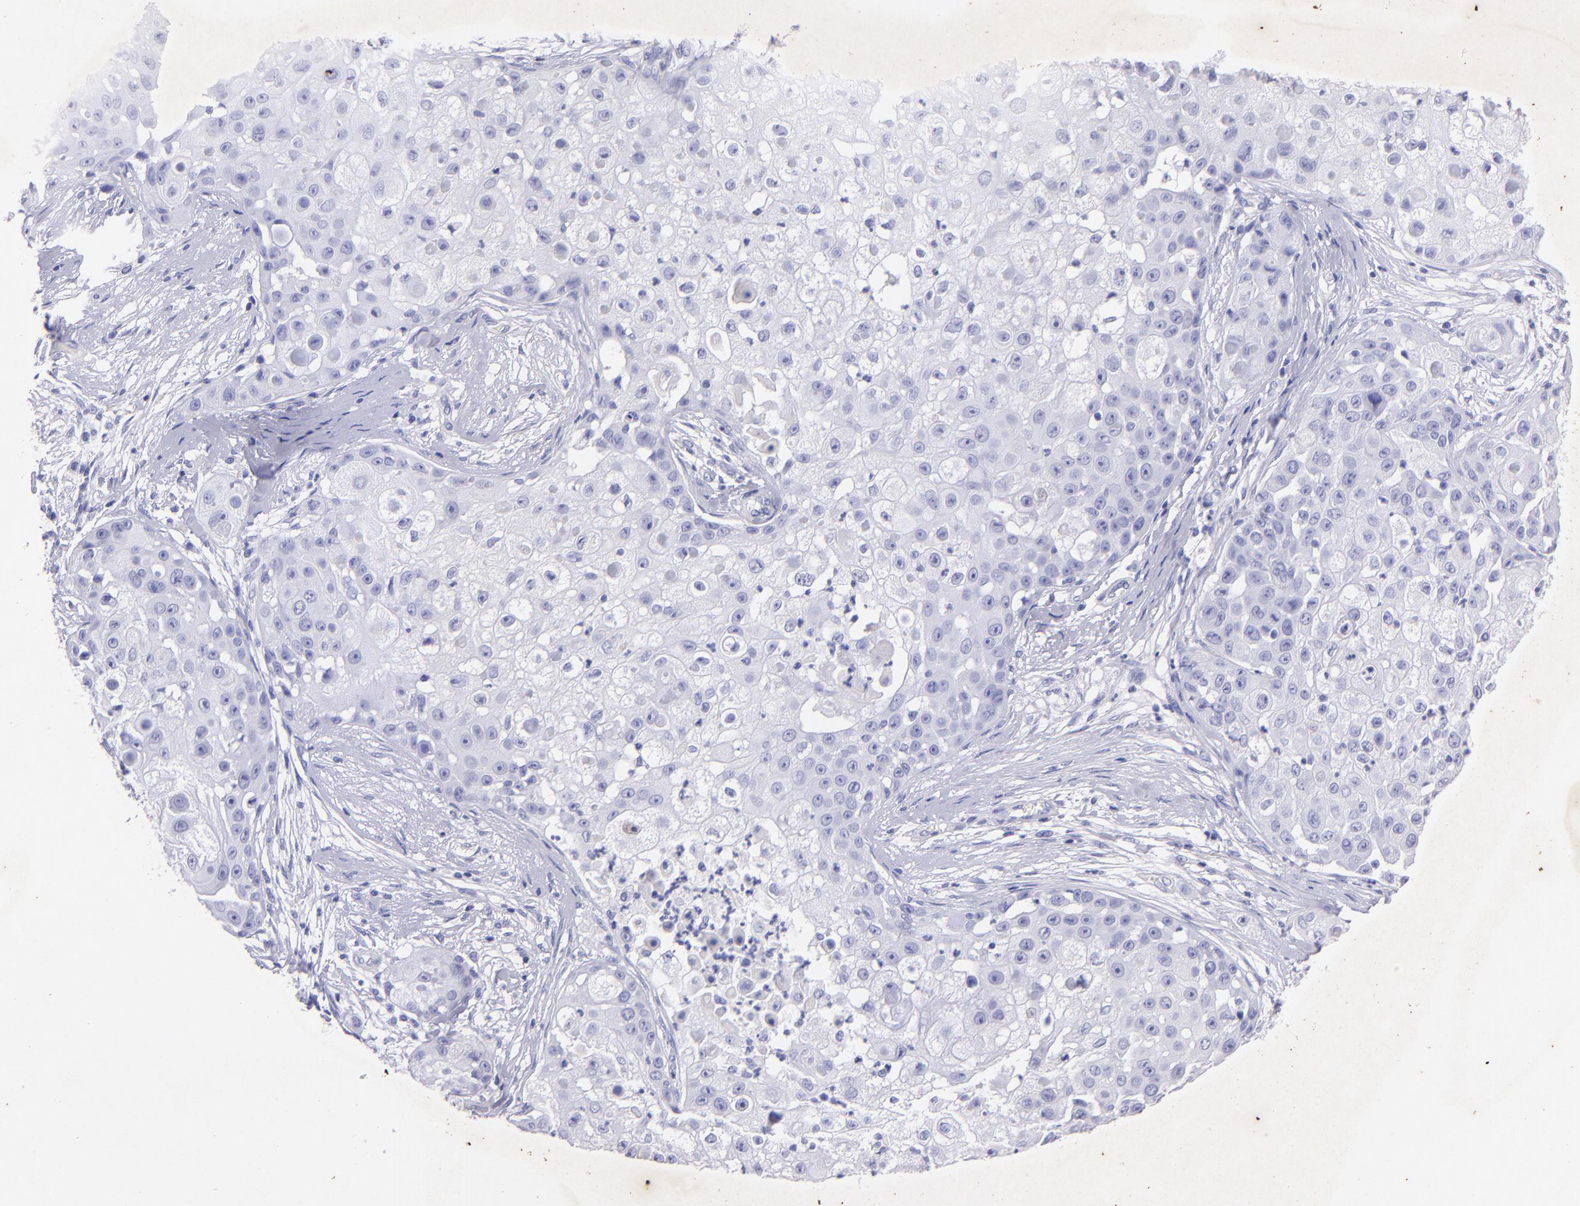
{"staining": {"intensity": "negative", "quantity": "none", "location": "none"}, "tissue": "skin cancer", "cell_type": "Tumor cells", "image_type": "cancer", "snomed": [{"axis": "morphology", "description": "Squamous cell carcinoma, NOS"}, {"axis": "topography", "description": "Skin"}], "caption": "Immunohistochemistry micrograph of neoplastic tissue: human skin cancer (squamous cell carcinoma) stained with DAB (3,3'-diaminobenzidine) reveals no significant protein staining in tumor cells.", "gene": "UCHL1", "patient": {"sex": "female", "age": 57}}